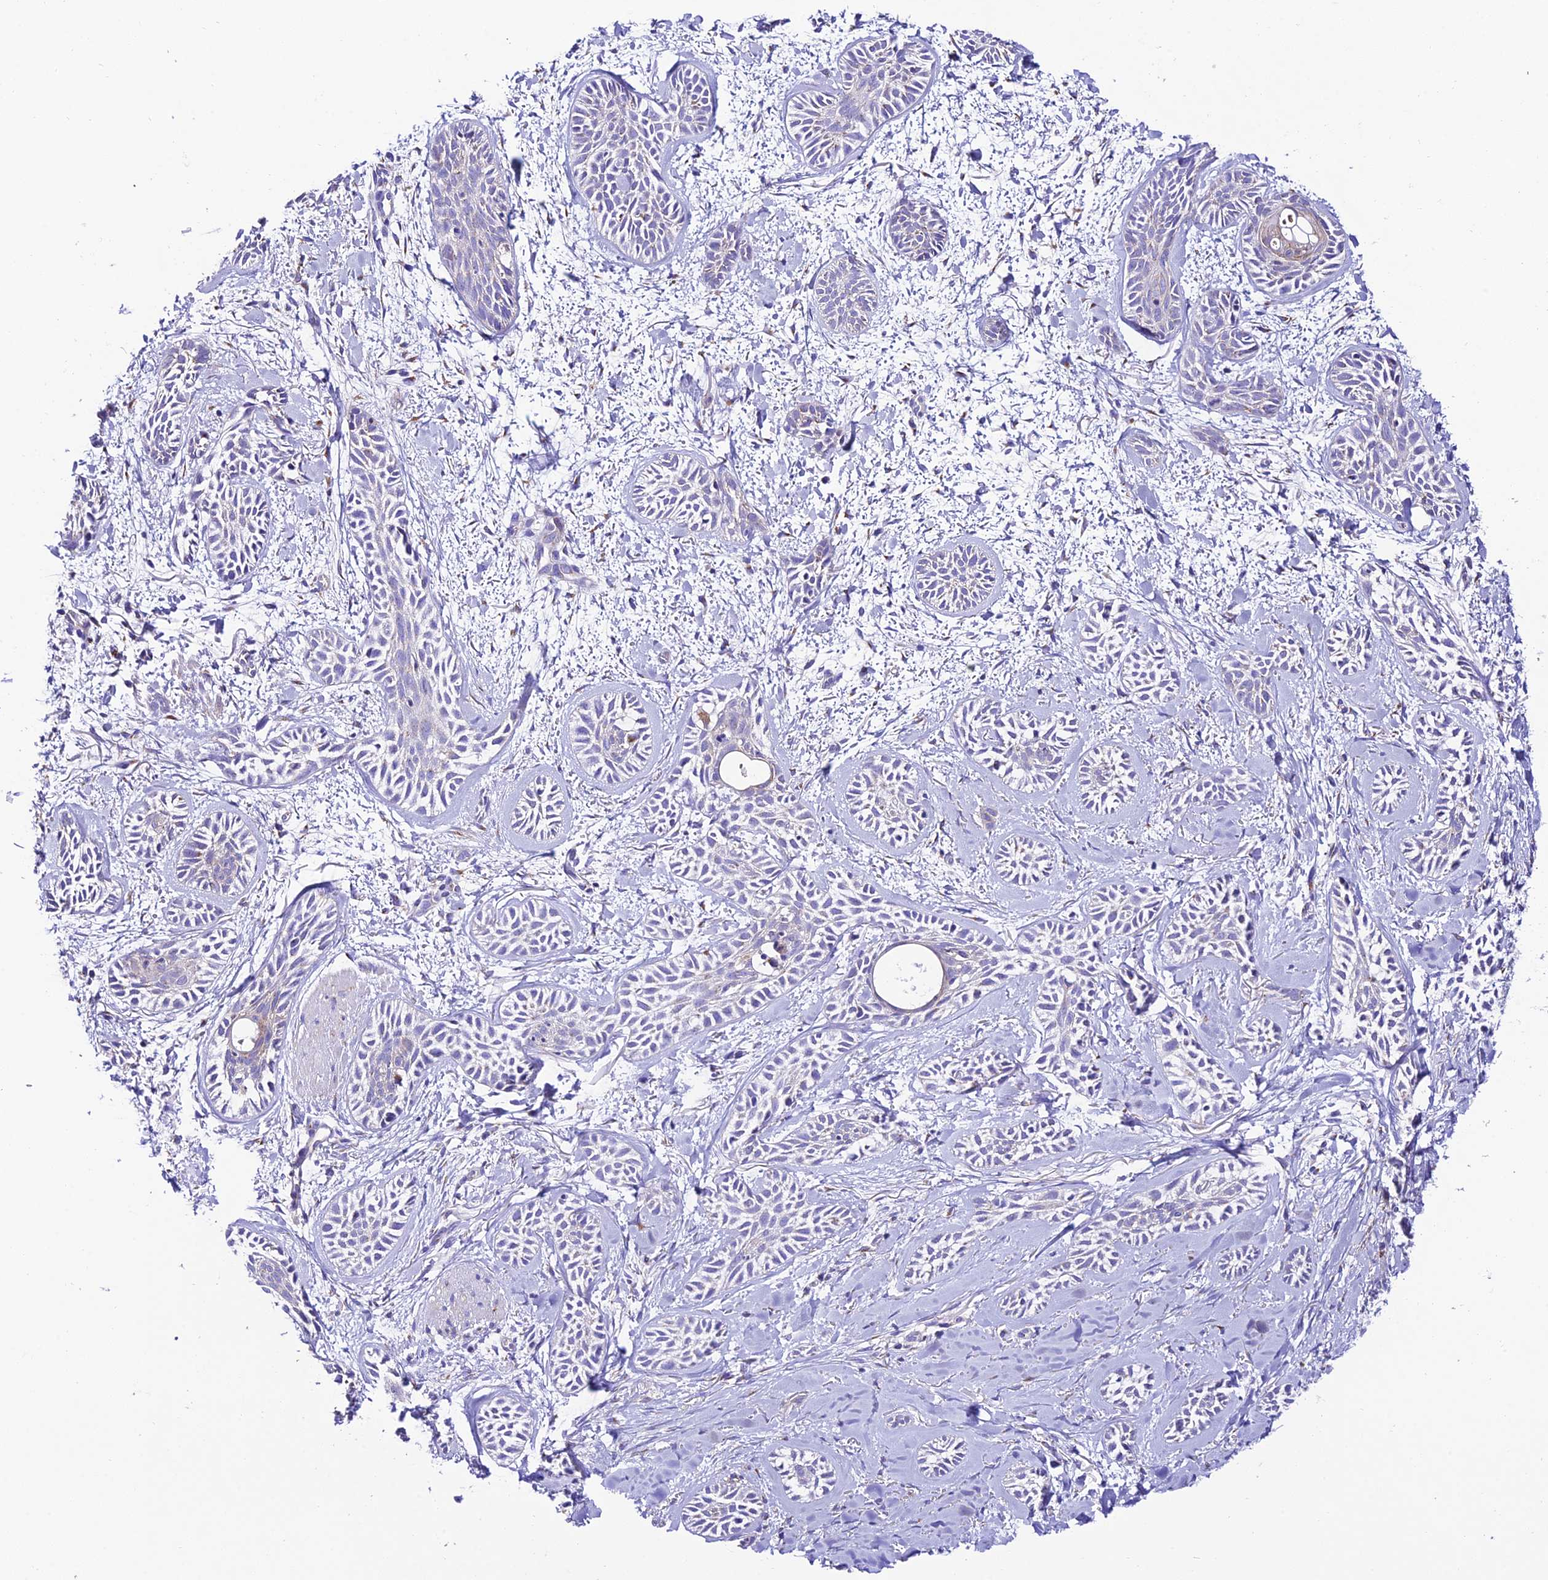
{"staining": {"intensity": "negative", "quantity": "none", "location": "none"}, "tissue": "skin cancer", "cell_type": "Tumor cells", "image_type": "cancer", "snomed": [{"axis": "morphology", "description": "Basal cell carcinoma"}, {"axis": "topography", "description": "Skin"}], "caption": "Immunohistochemistry histopathology image of neoplastic tissue: human skin basal cell carcinoma stained with DAB (3,3'-diaminobenzidine) reveals no significant protein expression in tumor cells.", "gene": "LACTB2", "patient": {"sex": "female", "age": 59}}